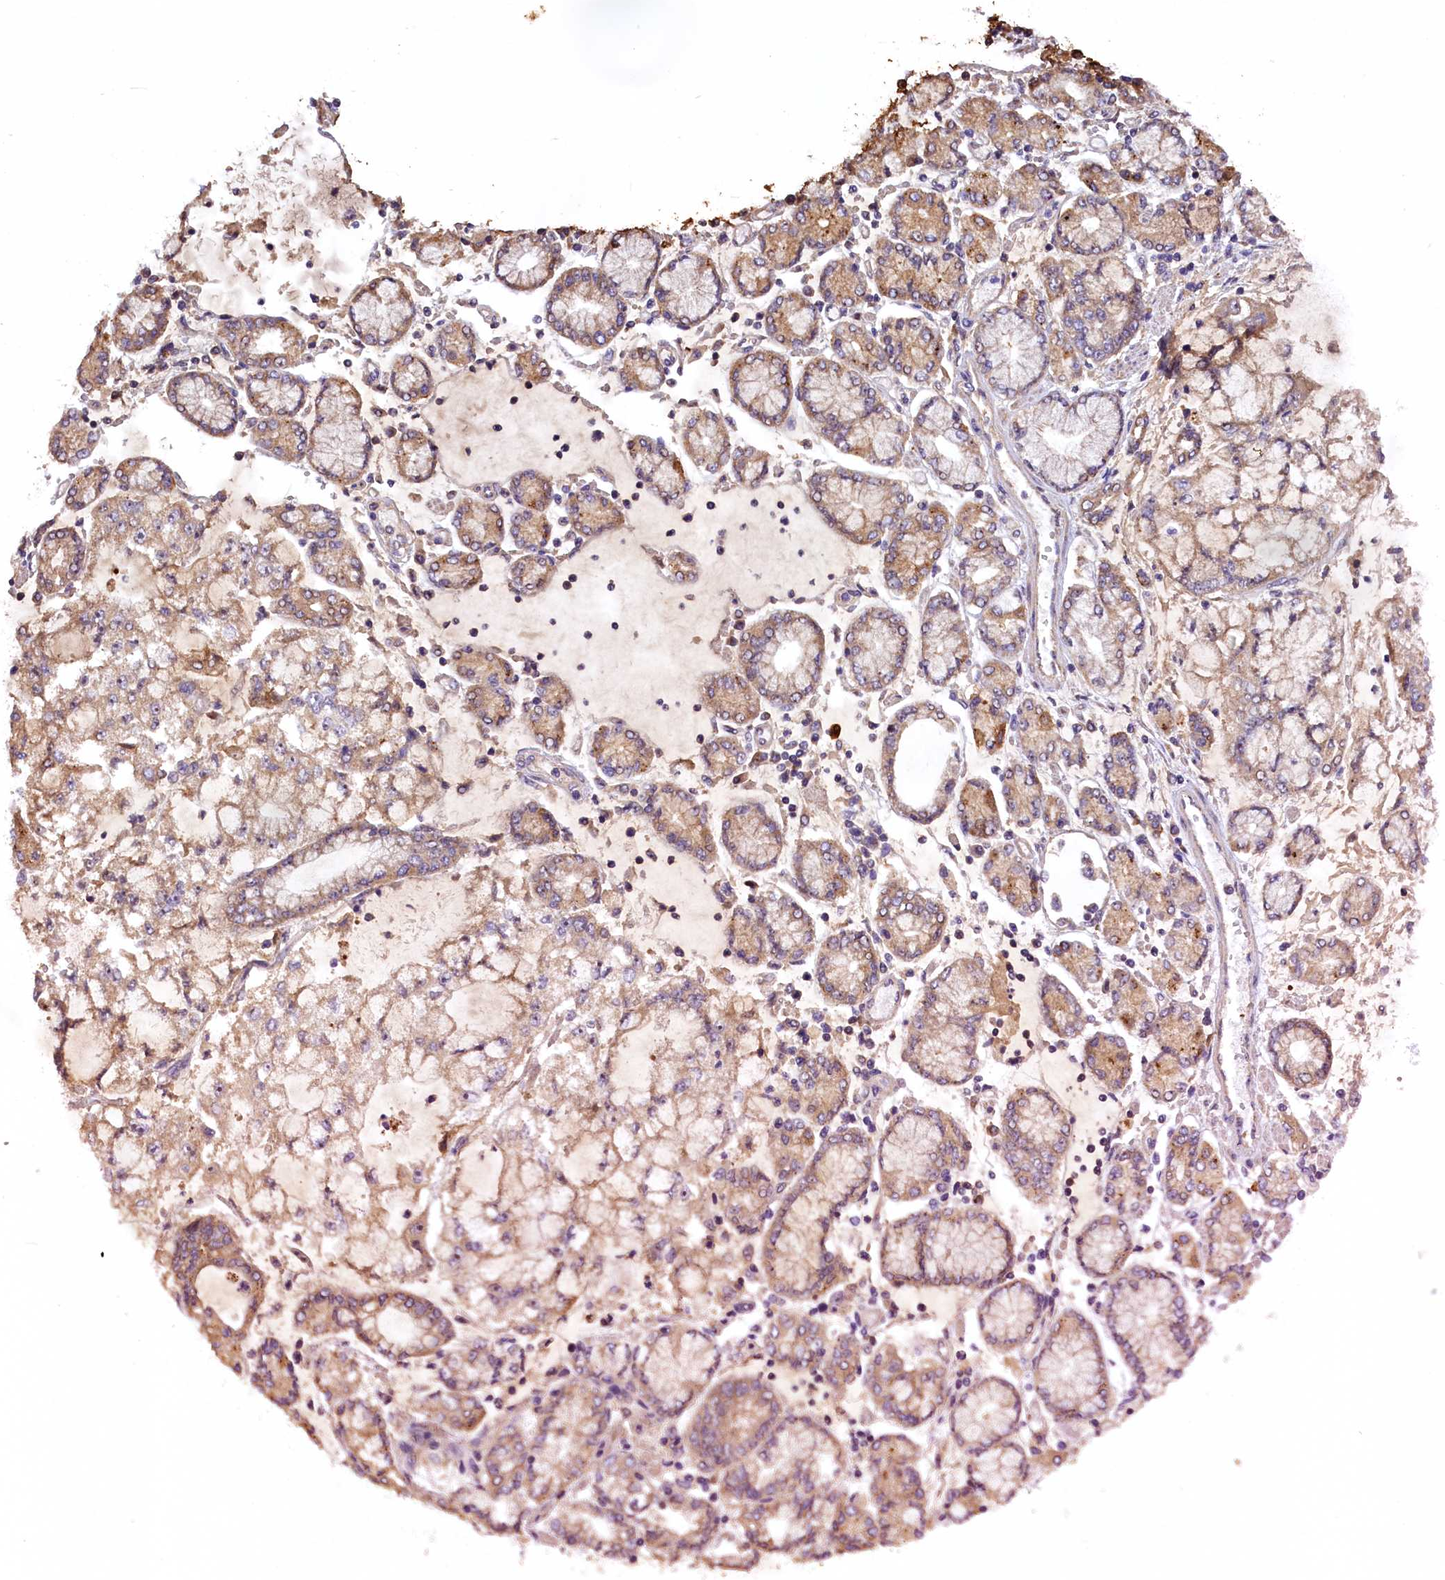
{"staining": {"intensity": "moderate", "quantity": ">75%", "location": "cytoplasmic/membranous"}, "tissue": "stomach cancer", "cell_type": "Tumor cells", "image_type": "cancer", "snomed": [{"axis": "morphology", "description": "Adenocarcinoma, NOS"}, {"axis": "topography", "description": "Stomach"}], "caption": "Stomach cancer stained for a protein displays moderate cytoplasmic/membranous positivity in tumor cells.", "gene": "PLXNB1", "patient": {"sex": "male", "age": 76}}